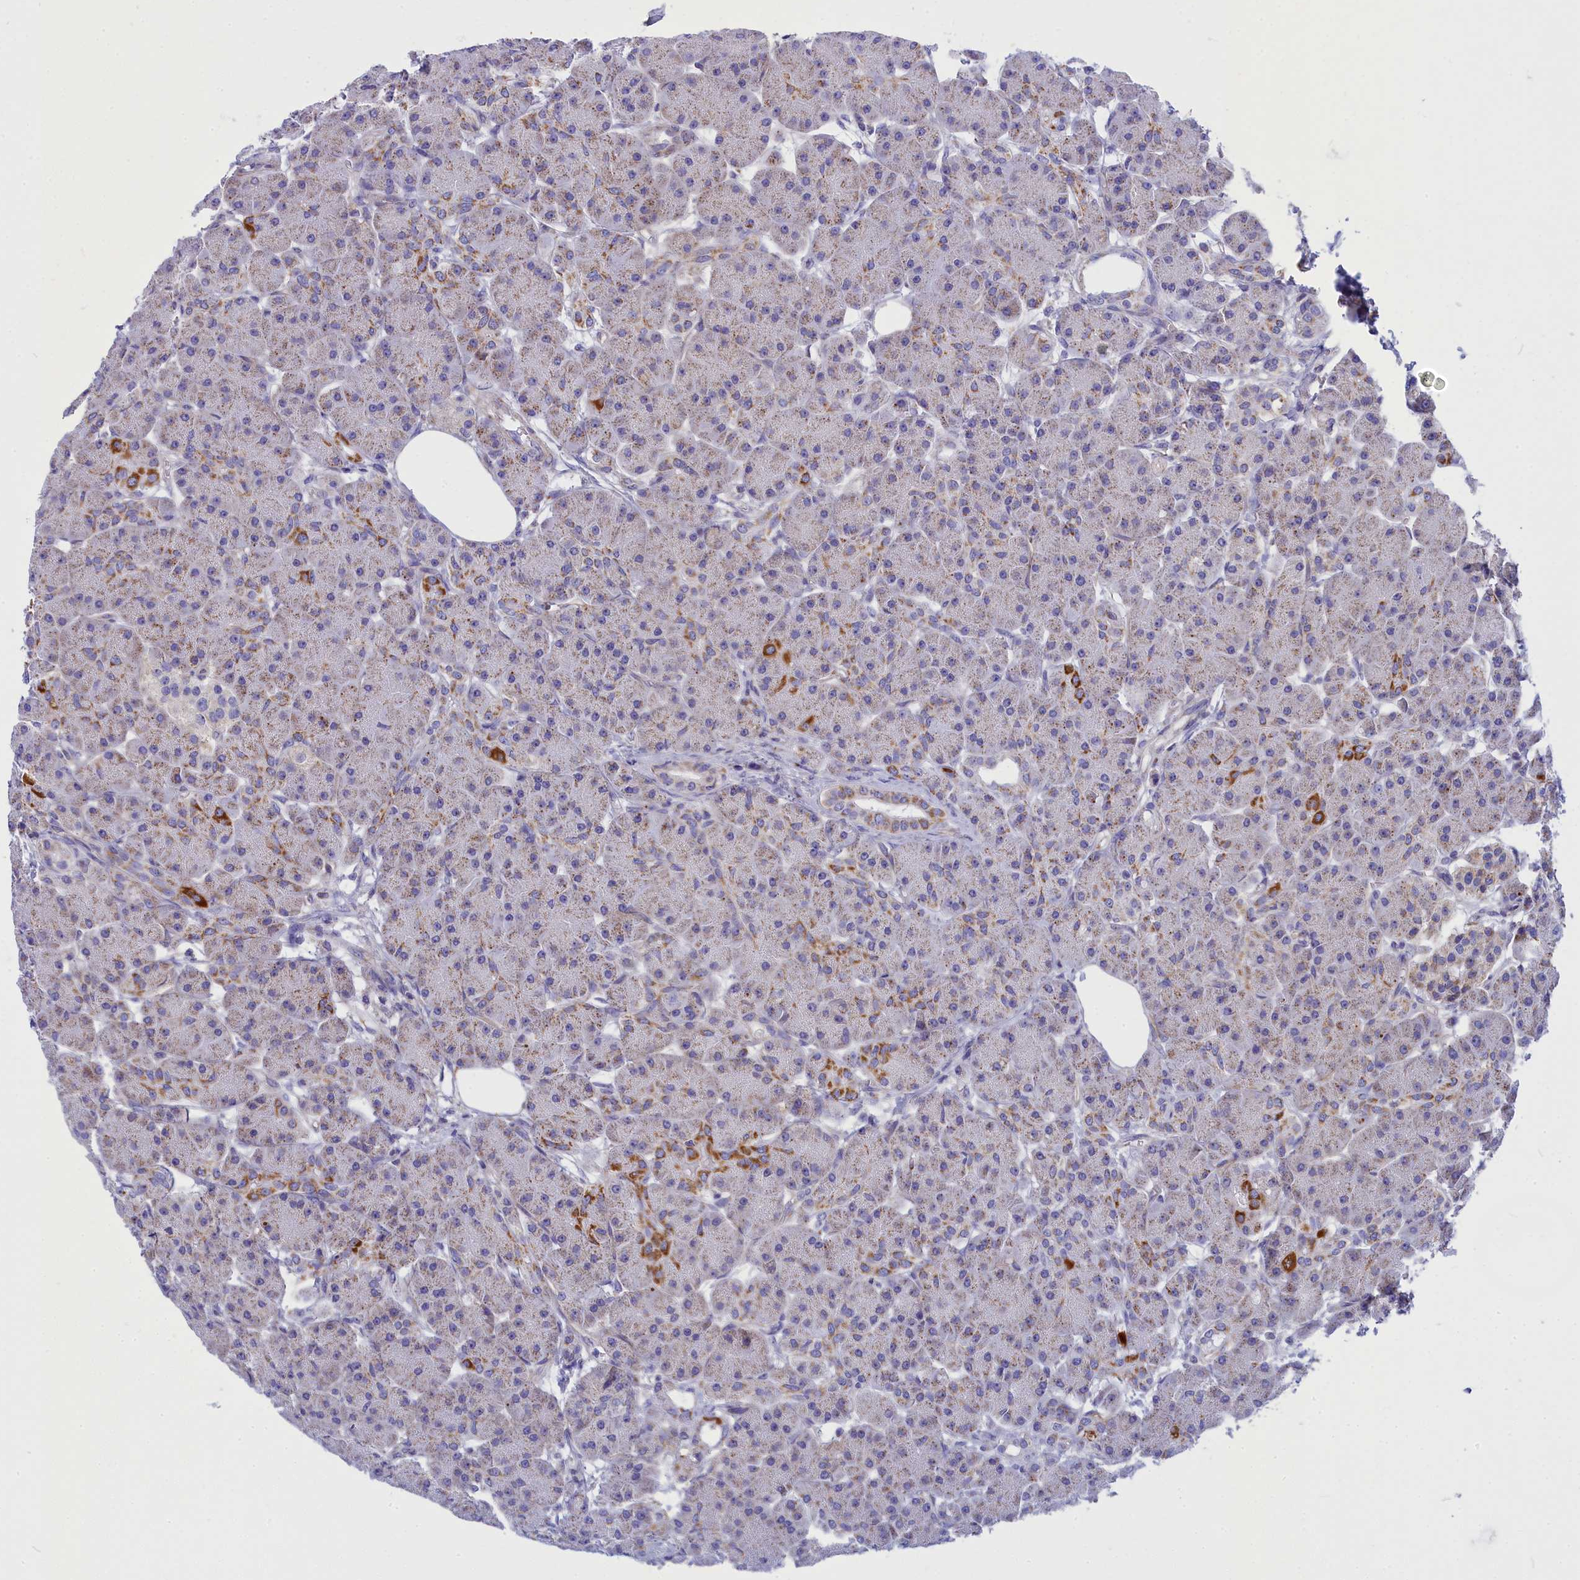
{"staining": {"intensity": "strong", "quantity": "<25%", "location": "cytoplasmic/membranous"}, "tissue": "pancreas", "cell_type": "Exocrine glandular cells", "image_type": "normal", "snomed": [{"axis": "morphology", "description": "Normal tissue, NOS"}, {"axis": "topography", "description": "Pancreas"}], "caption": "The micrograph reveals immunohistochemical staining of normal pancreas. There is strong cytoplasmic/membranous expression is identified in about <25% of exocrine glandular cells. (DAB (3,3'-diaminobenzidine) IHC with brightfield microscopy, high magnification).", "gene": "CCRL2", "patient": {"sex": "male", "age": 63}}